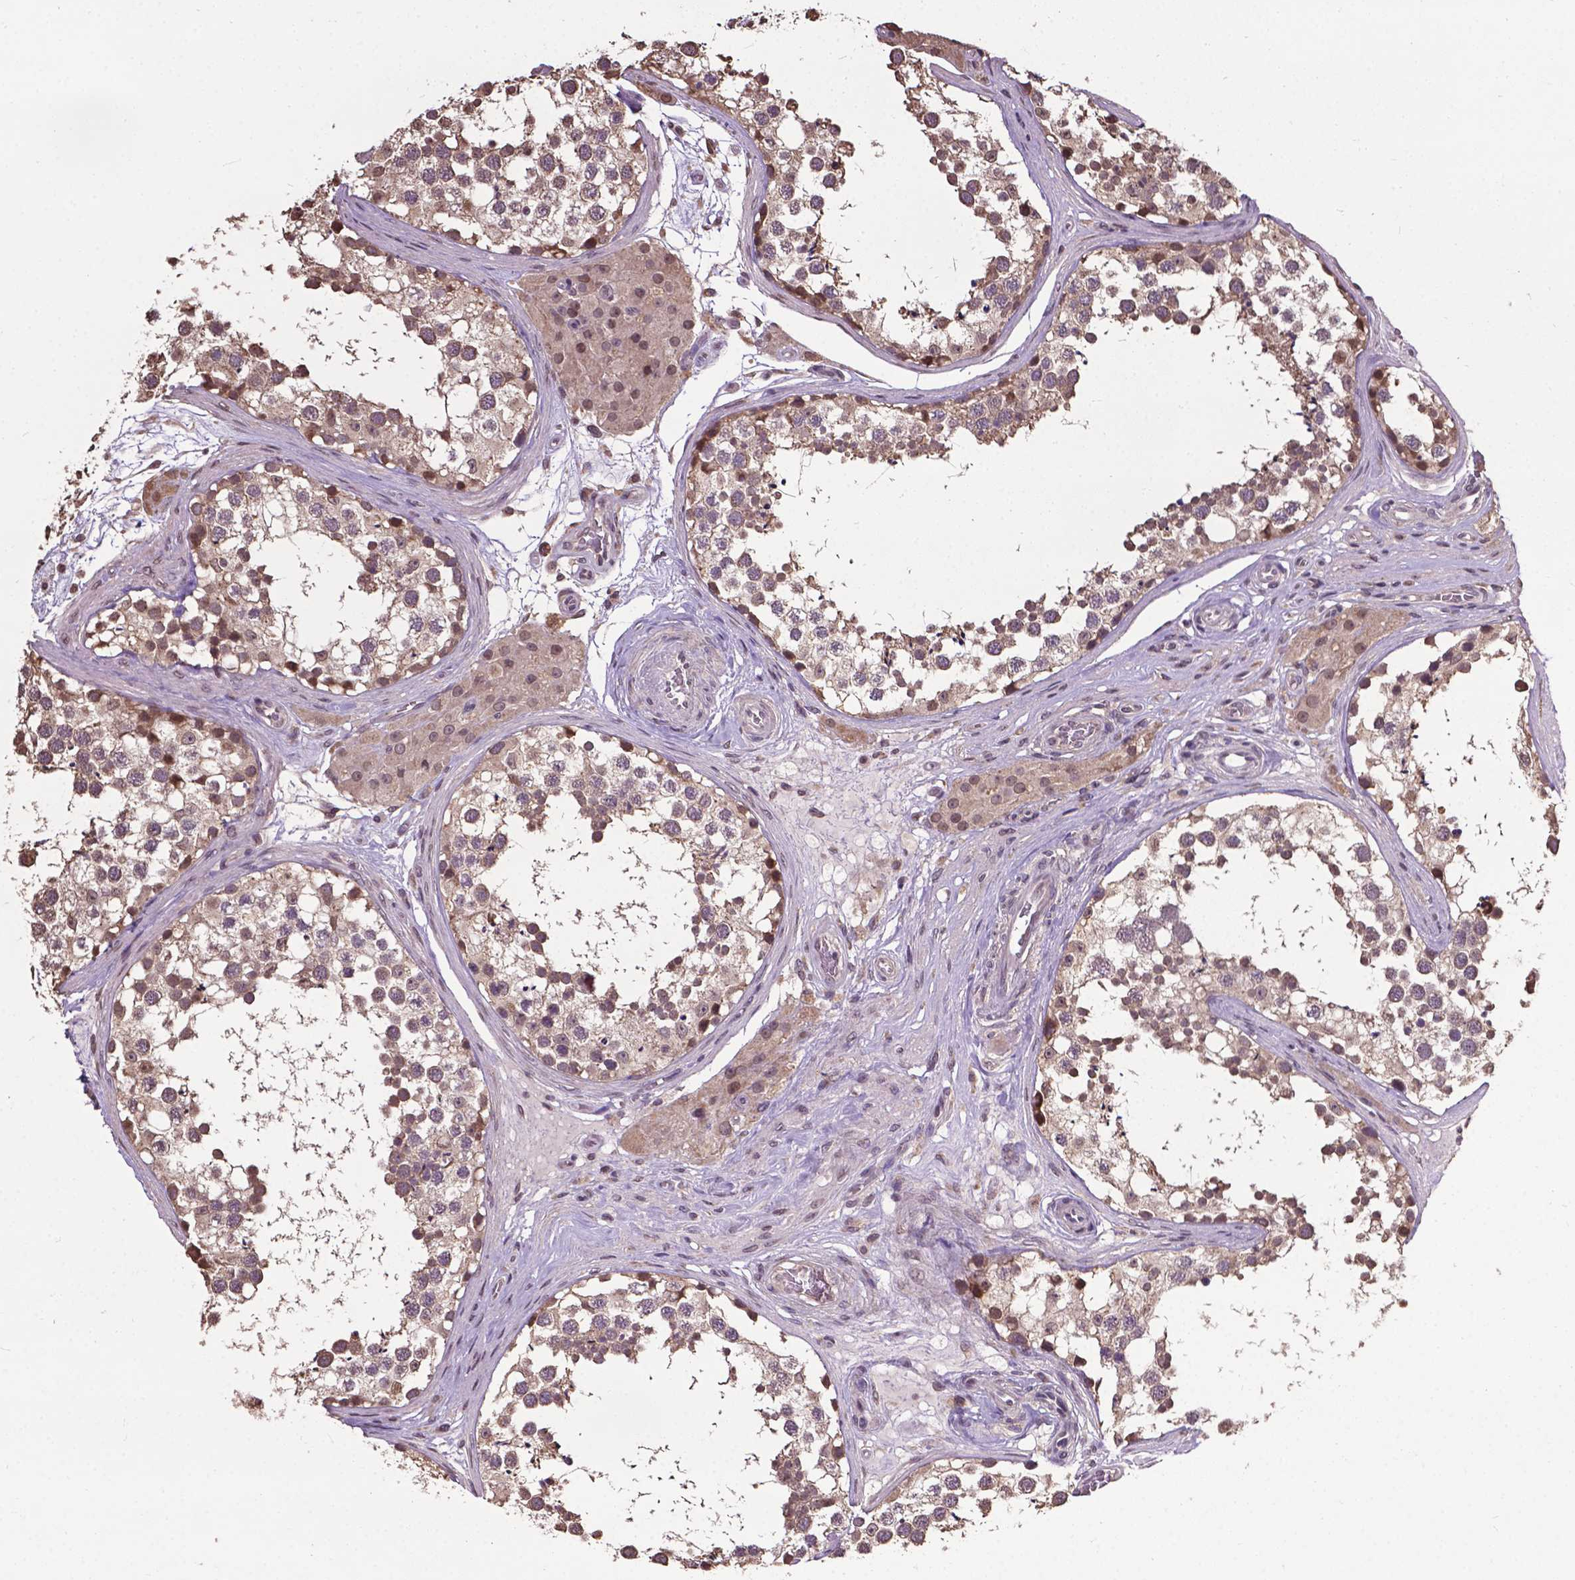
{"staining": {"intensity": "weak", "quantity": ">75%", "location": "cytoplasmic/membranous"}, "tissue": "testis", "cell_type": "Cells in seminiferous ducts", "image_type": "normal", "snomed": [{"axis": "morphology", "description": "Normal tissue, NOS"}, {"axis": "morphology", "description": "Seminoma, NOS"}, {"axis": "topography", "description": "Testis"}], "caption": "IHC histopathology image of unremarkable testis stained for a protein (brown), which displays low levels of weak cytoplasmic/membranous positivity in approximately >75% of cells in seminiferous ducts.", "gene": "GLRA2", "patient": {"sex": "male", "age": 65}}